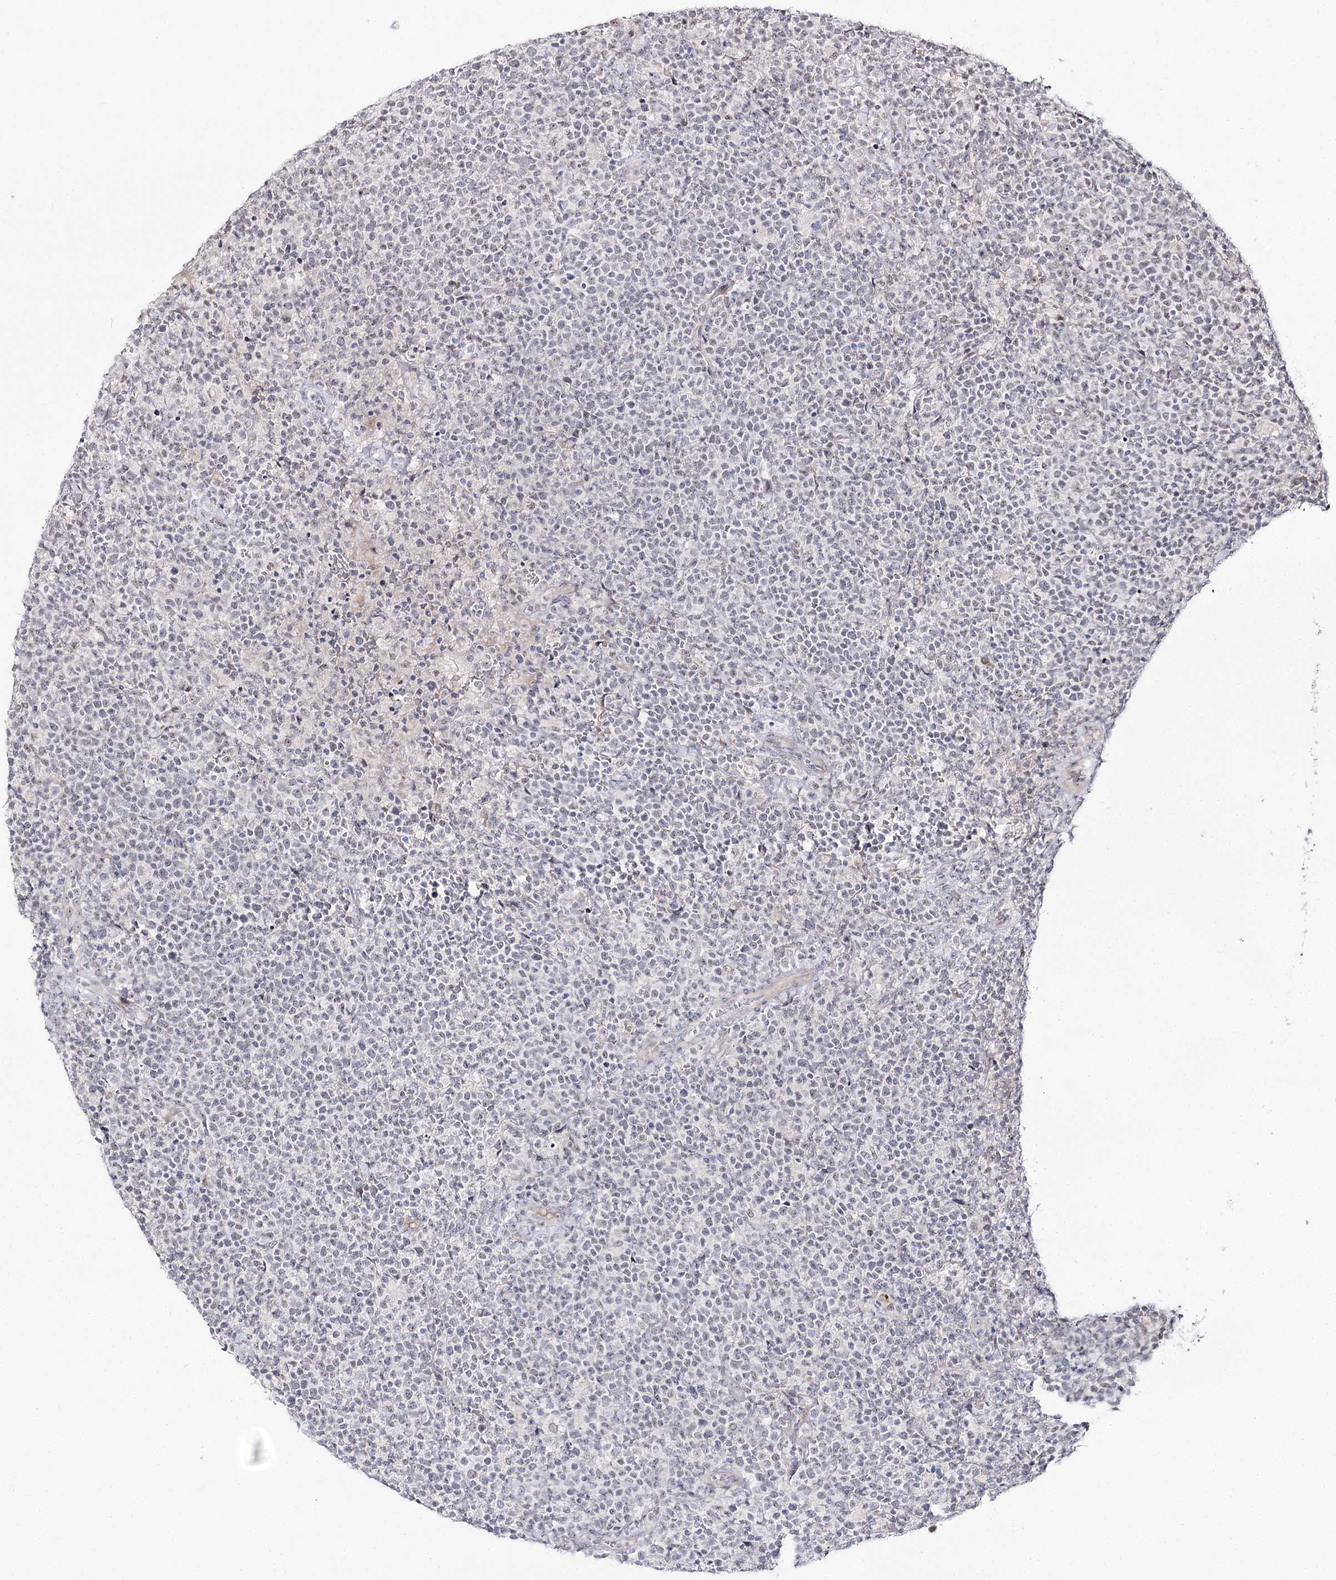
{"staining": {"intensity": "negative", "quantity": "none", "location": "none"}, "tissue": "lymphoma", "cell_type": "Tumor cells", "image_type": "cancer", "snomed": [{"axis": "morphology", "description": "Malignant lymphoma, non-Hodgkin's type, High grade"}, {"axis": "topography", "description": "Lymph node"}], "caption": "The micrograph displays no significant positivity in tumor cells of lymphoma.", "gene": "RRP9", "patient": {"sex": "male", "age": 61}}